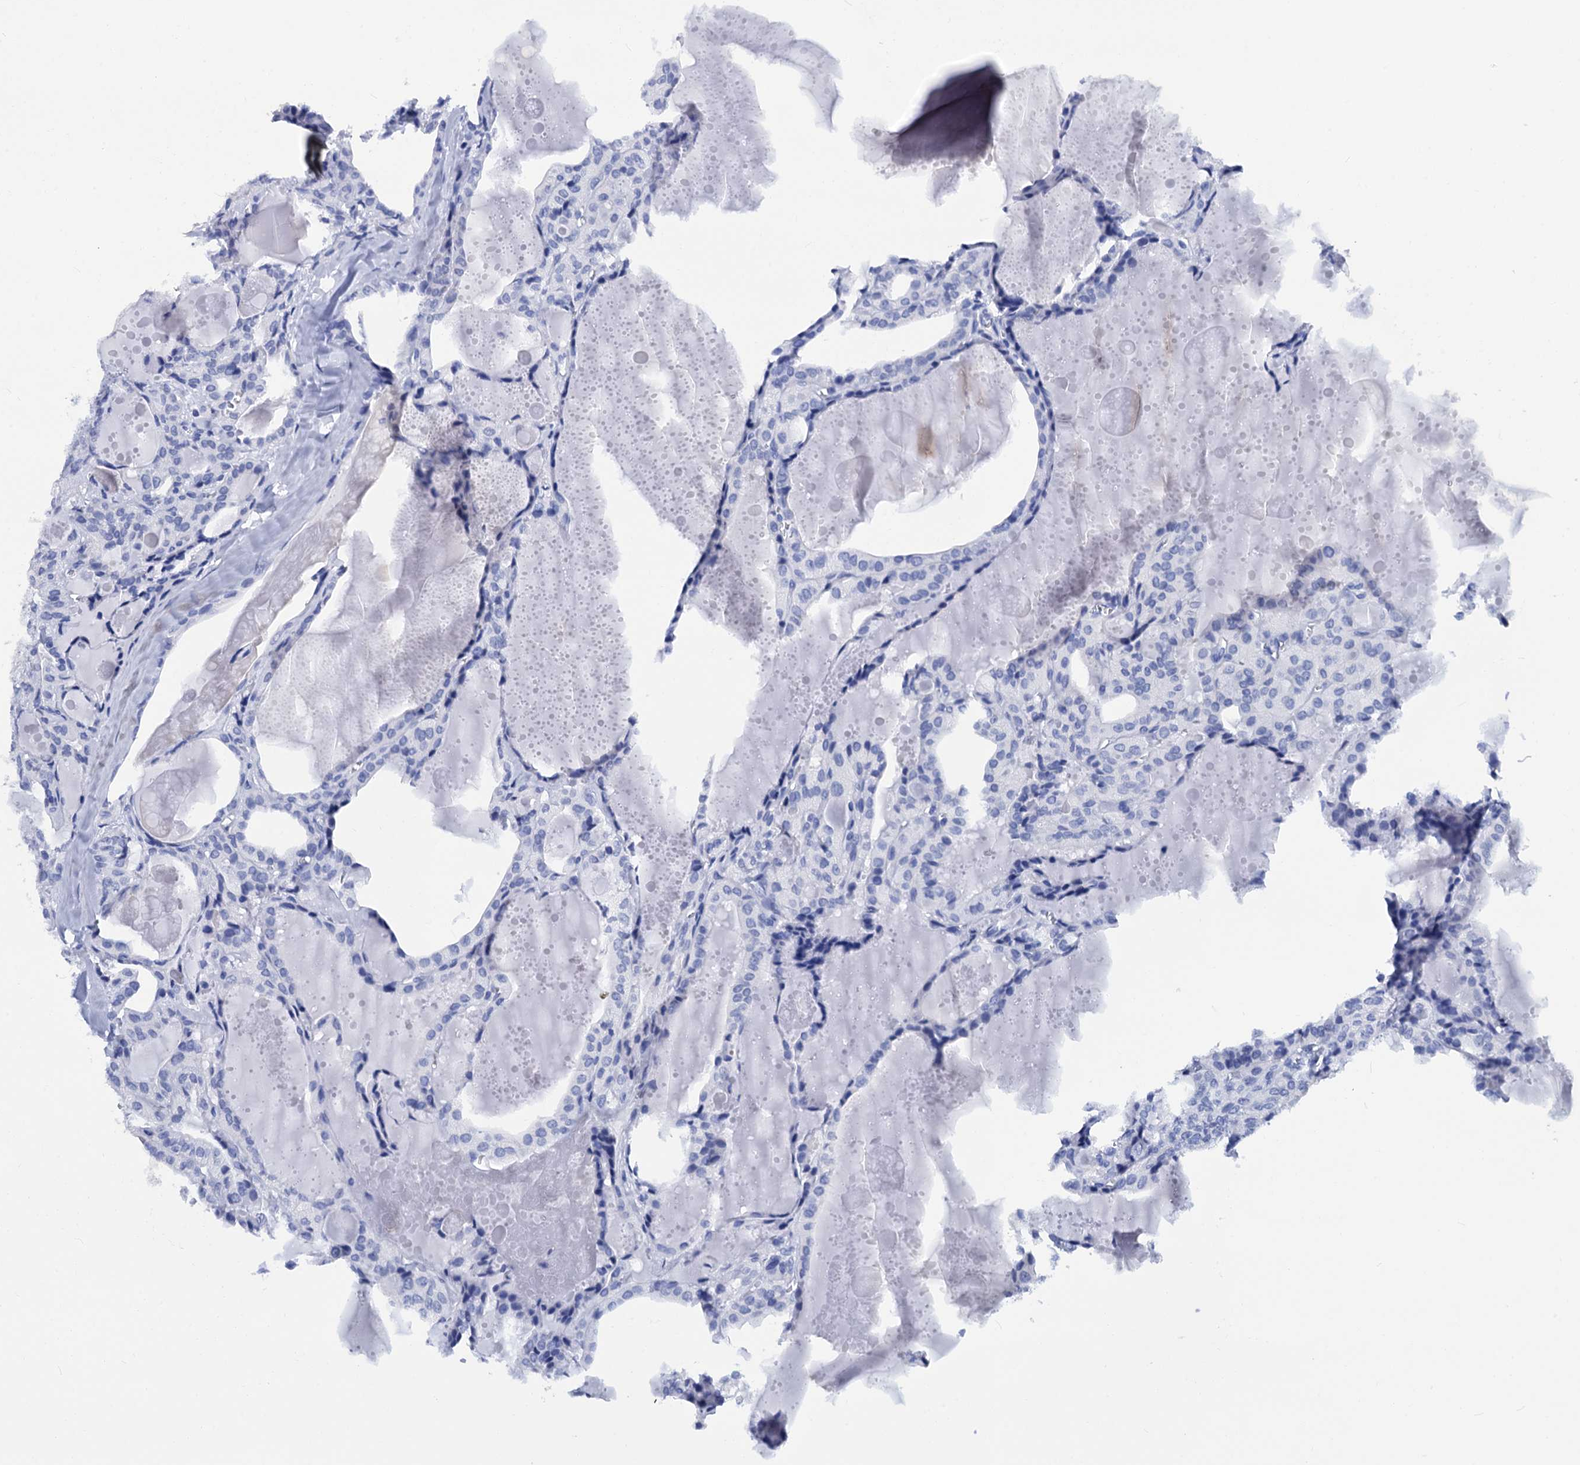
{"staining": {"intensity": "negative", "quantity": "none", "location": "none"}, "tissue": "thyroid cancer", "cell_type": "Tumor cells", "image_type": "cancer", "snomed": [{"axis": "morphology", "description": "Papillary adenocarcinoma, NOS"}, {"axis": "topography", "description": "Thyroid gland"}], "caption": "A high-resolution histopathology image shows immunohistochemistry staining of thyroid cancer (papillary adenocarcinoma), which displays no significant expression in tumor cells.", "gene": "MYBPC3", "patient": {"sex": "male", "age": 52}}